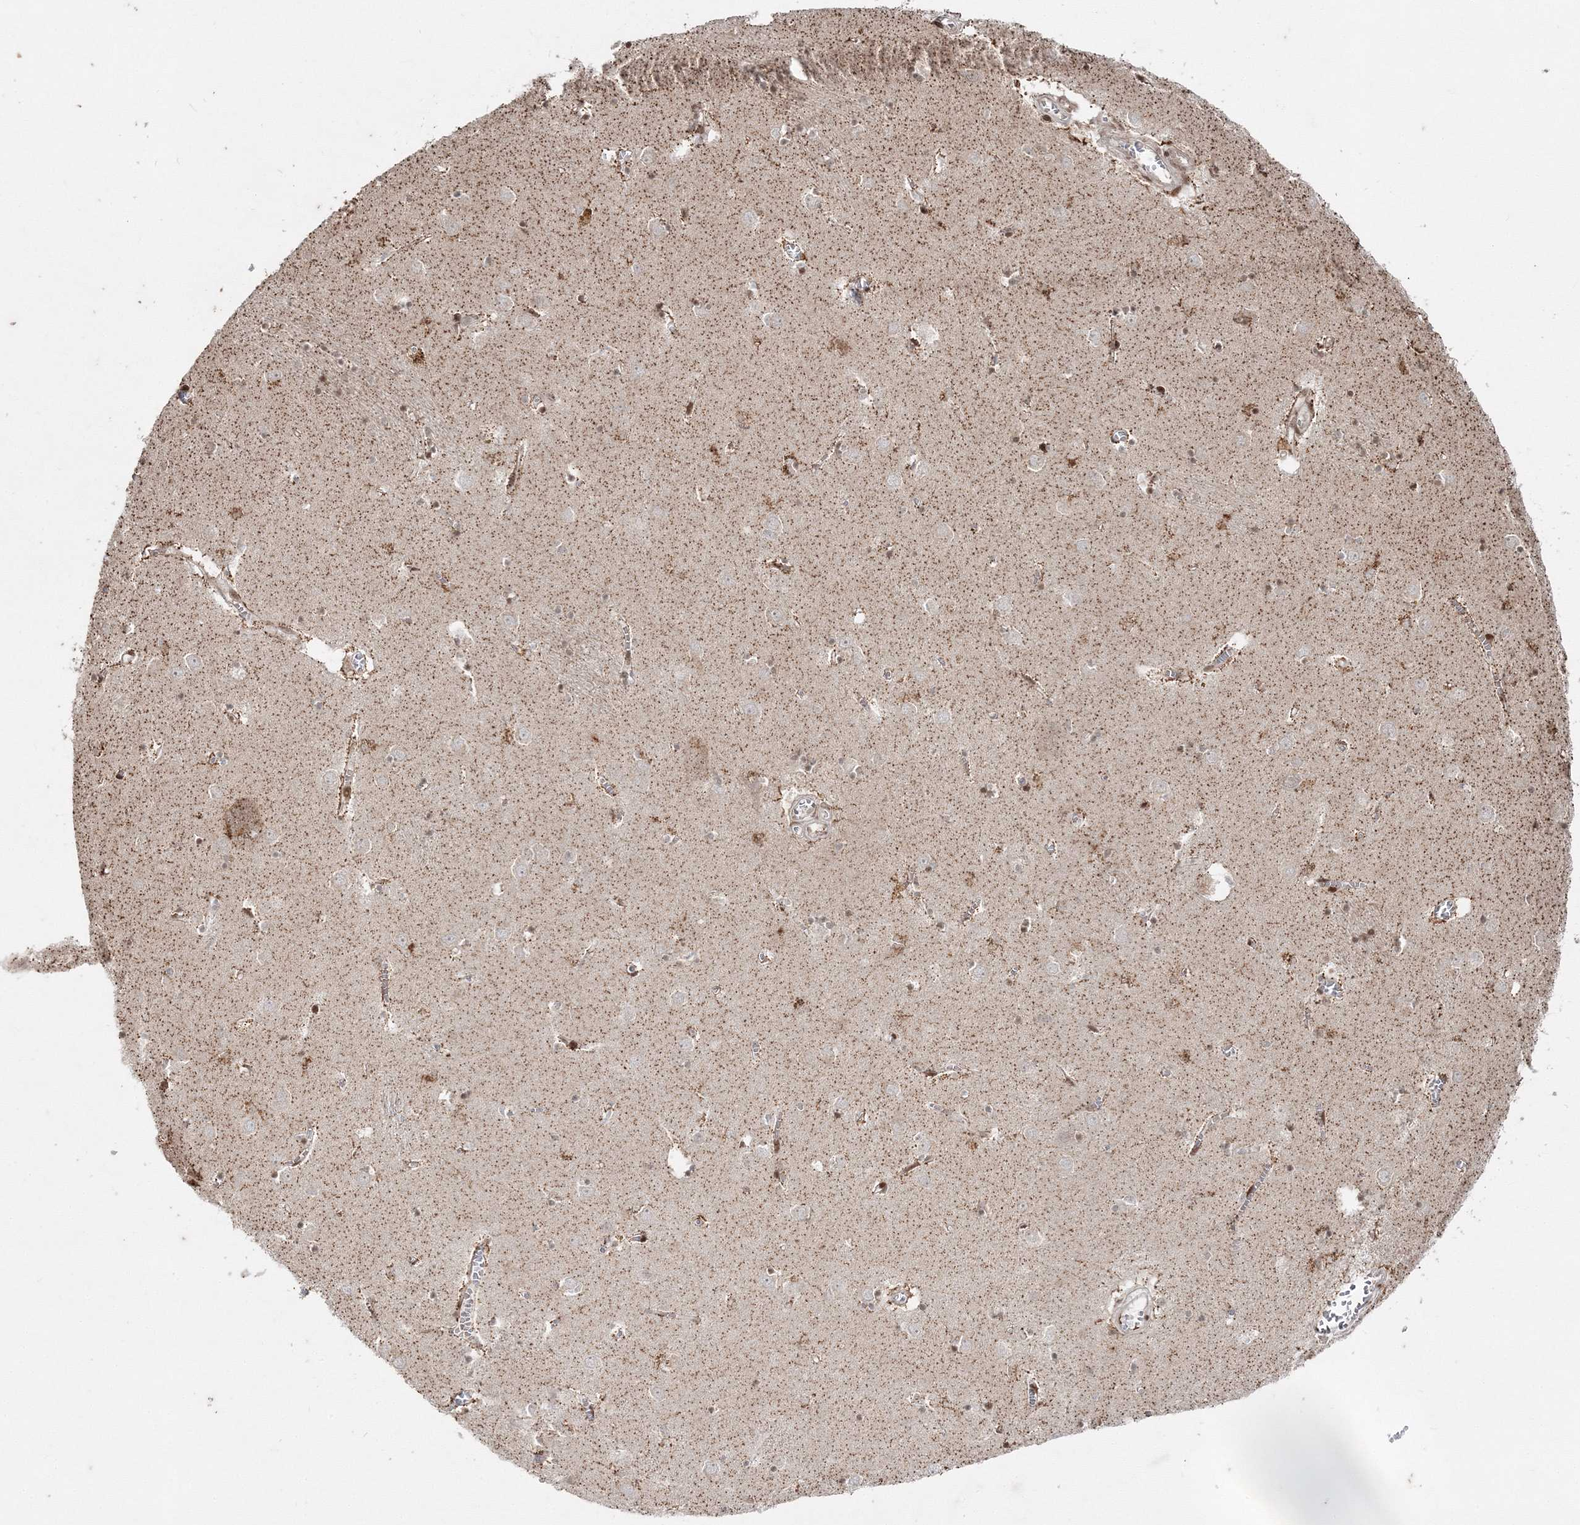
{"staining": {"intensity": "strong", "quantity": "25%-75%", "location": "nuclear"}, "tissue": "caudate", "cell_type": "Glial cells", "image_type": "normal", "snomed": [{"axis": "morphology", "description": "Normal tissue, NOS"}, {"axis": "topography", "description": "Lateral ventricle wall"}], "caption": "Immunohistochemical staining of normal human caudate reveals strong nuclear protein positivity in about 25%-75% of glial cells. (DAB (3,3'-diaminobenzidine) = brown stain, brightfield microscopy at high magnification).", "gene": "CARM1", "patient": {"sex": "male", "age": 70}}